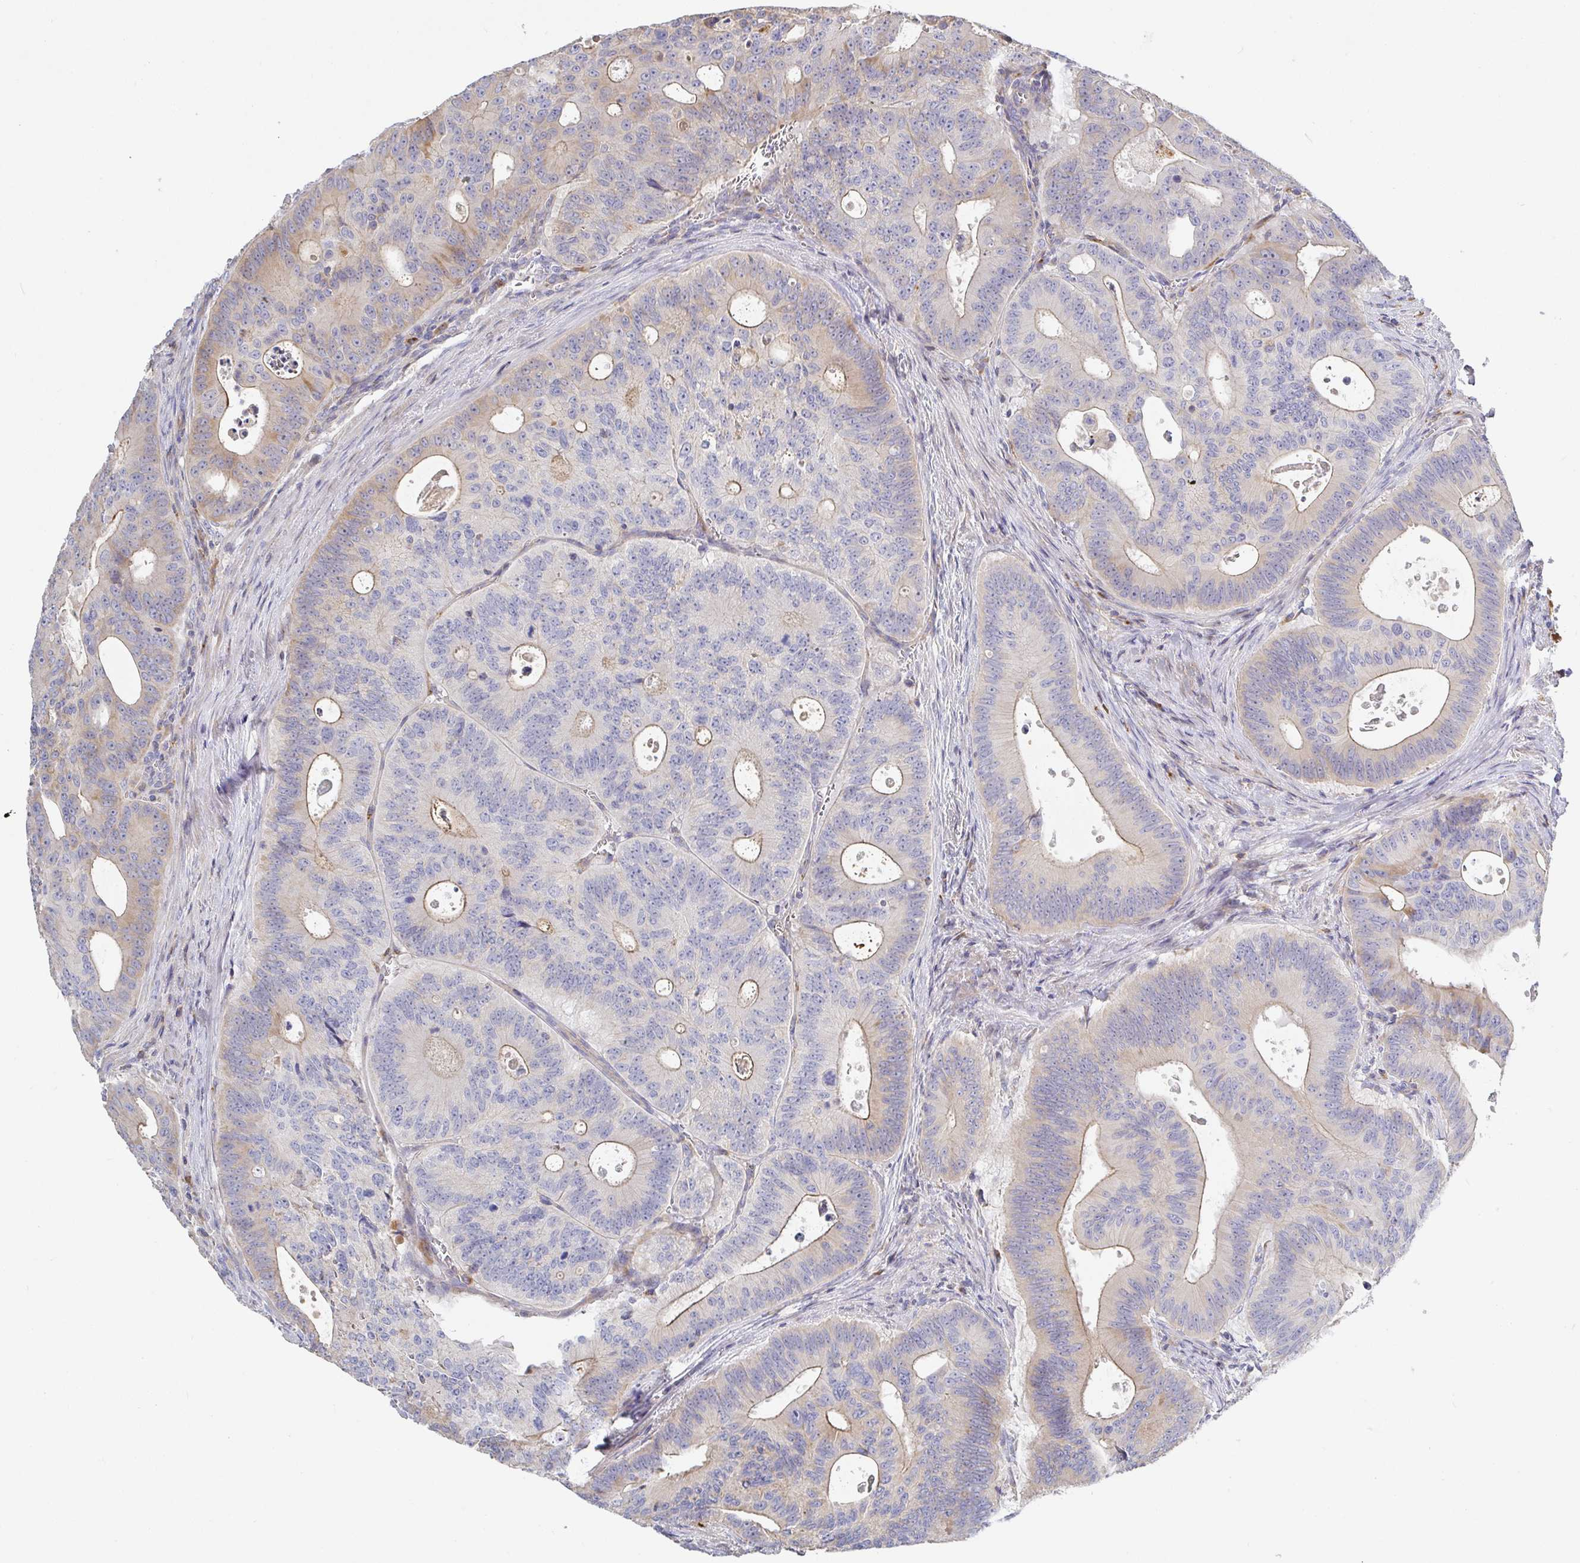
{"staining": {"intensity": "weak", "quantity": "25%-75%", "location": "cytoplasmic/membranous"}, "tissue": "colorectal cancer", "cell_type": "Tumor cells", "image_type": "cancer", "snomed": [{"axis": "morphology", "description": "Adenocarcinoma, NOS"}, {"axis": "topography", "description": "Colon"}], "caption": "Weak cytoplasmic/membranous expression for a protein is identified in about 25%-75% of tumor cells of colorectal cancer using immunohistochemistry.", "gene": "IRAK2", "patient": {"sex": "male", "age": 62}}